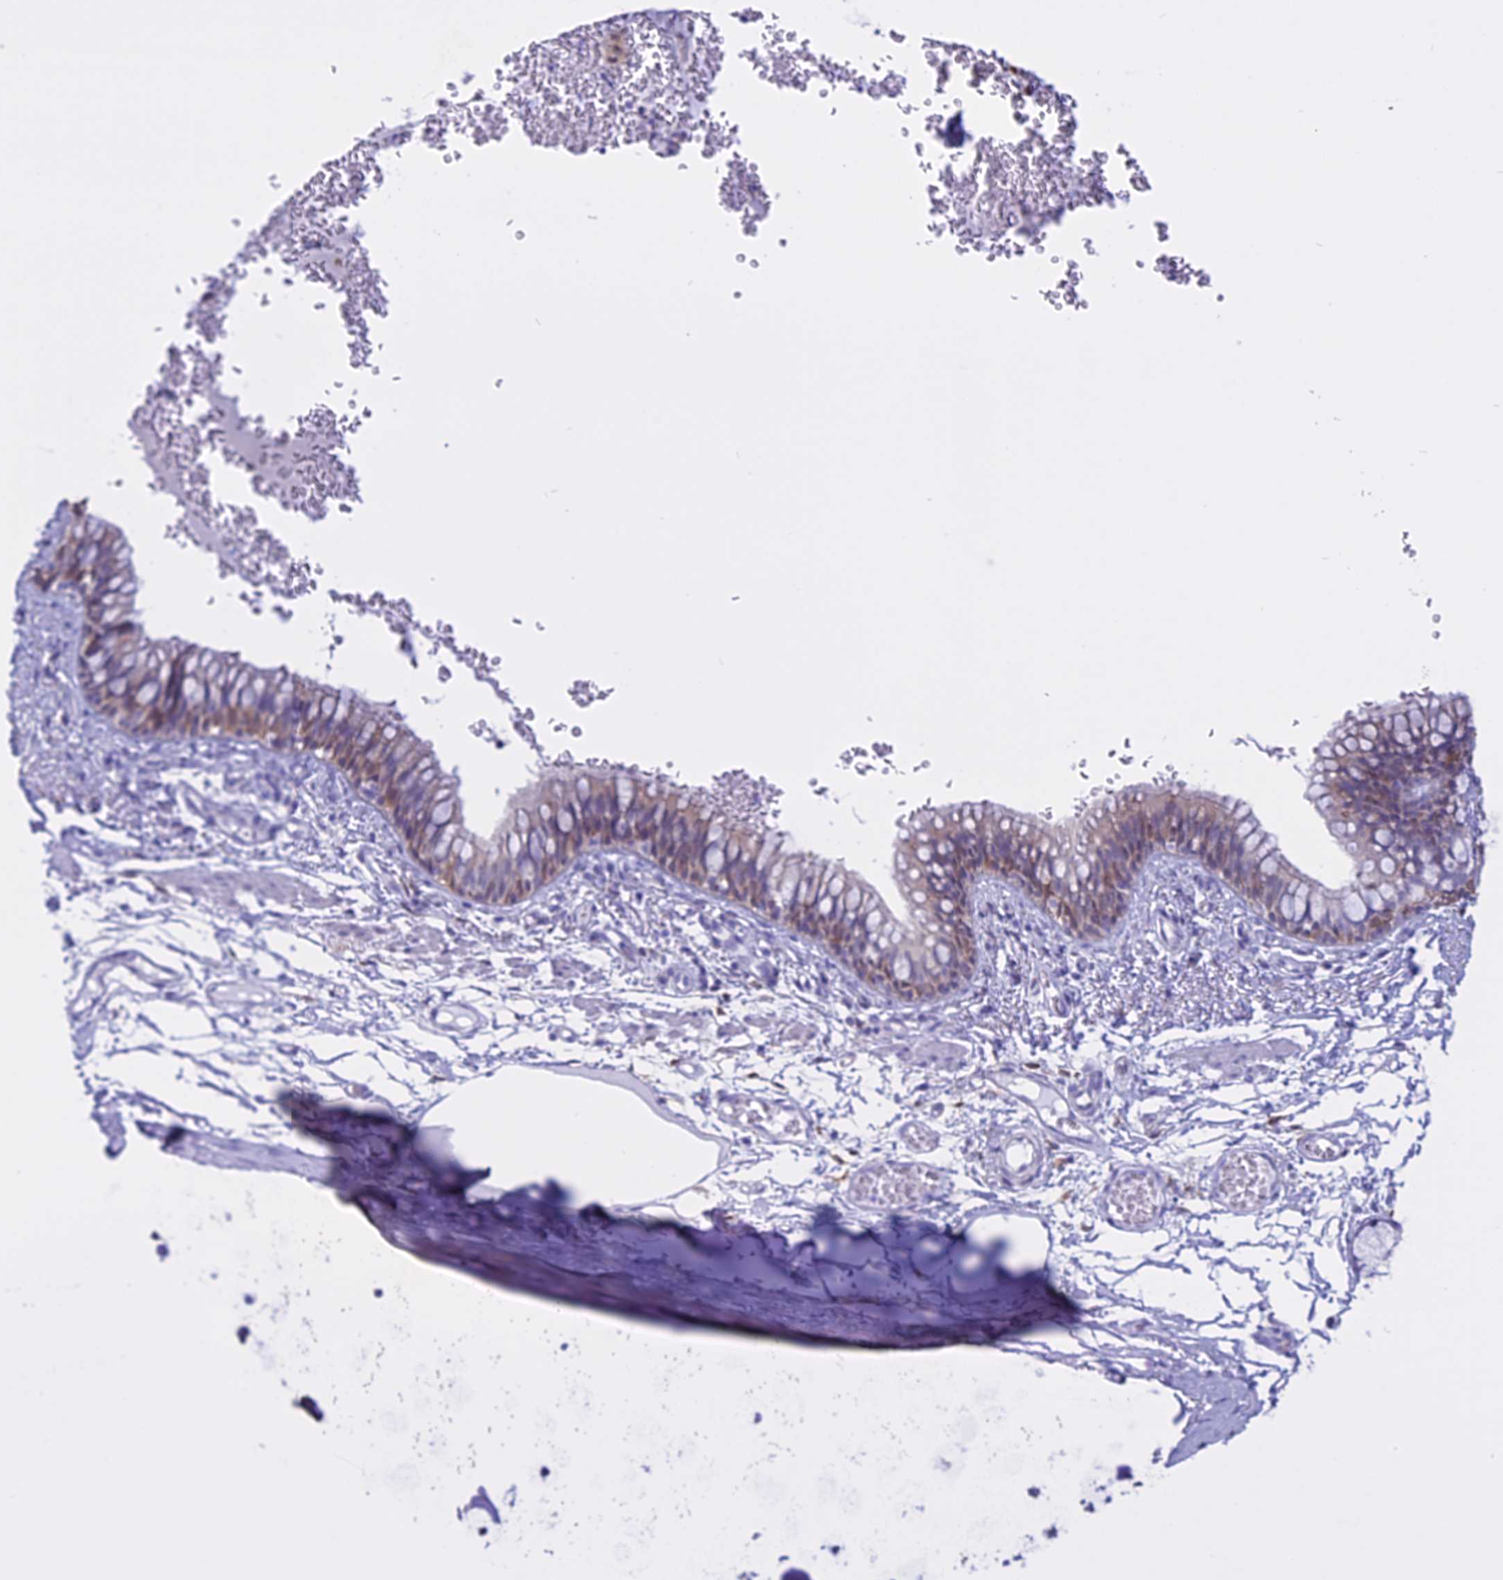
{"staining": {"intensity": "weak", "quantity": "25%-75%", "location": "cytoplasmic/membranous"}, "tissue": "bronchus", "cell_type": "Respiratory epithelial cells", "image_type": "normal", "snomed": [{"axis": "morphology", "description": "Normal tissue, NOS"}, {"axis": "topography", "description": "Cartilage tissue"}, {"axis": "topography", "description": "Bronchus"}], "caption": "Immunohistochemistry (IHC) photomicrograph of unremarkable bronchus: bronchus stained using immunohistochemistry reveals low levels of weak protein expression localized specifically in the cytoplasmic/membranous of respiratory epithelial cells, appearing as a cytoplasmic/membranous brown color.", "gene": "LHFPL2", "patient": {"sex": "female", "age": 36}}